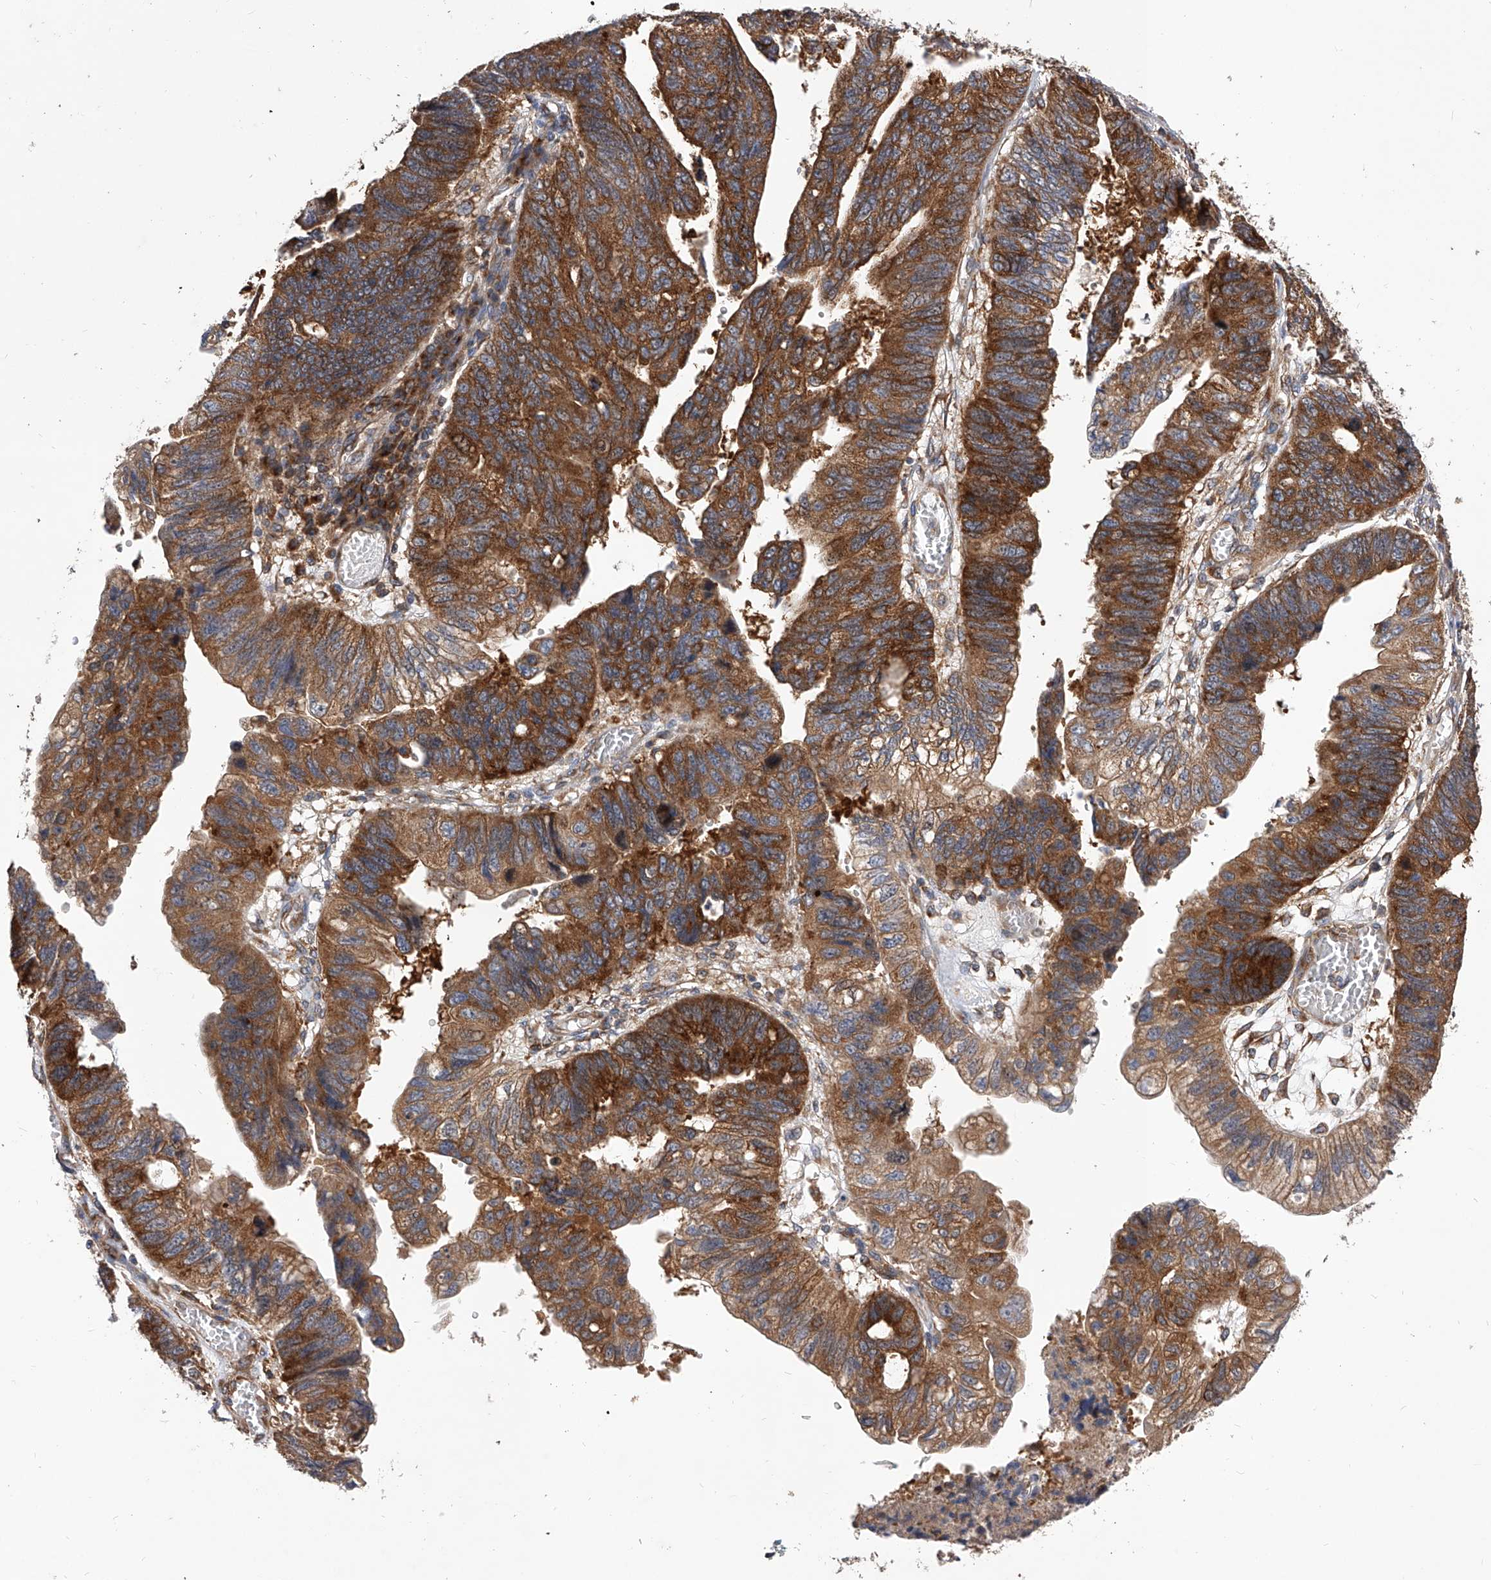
{"staining": {"intensity": "strong", "quantity": ">75%", "location": "cytoplasmic/membranous"}, "tissue": "stomach cancer", "cell_type": "Tumor cells", "image_type": "cancer", "snomed": [{"axis": "morphology", "description": "Adenocarcinoma, NOS"}, {"axis": "topography", "description": "Stomach"}], "caption": "Stomach adenocarcinoma stained with a protein marker demonstrates strong staining in tumor cells.", "gene": "CFAP410", "patient": {"sex": "male", "age": 59}}